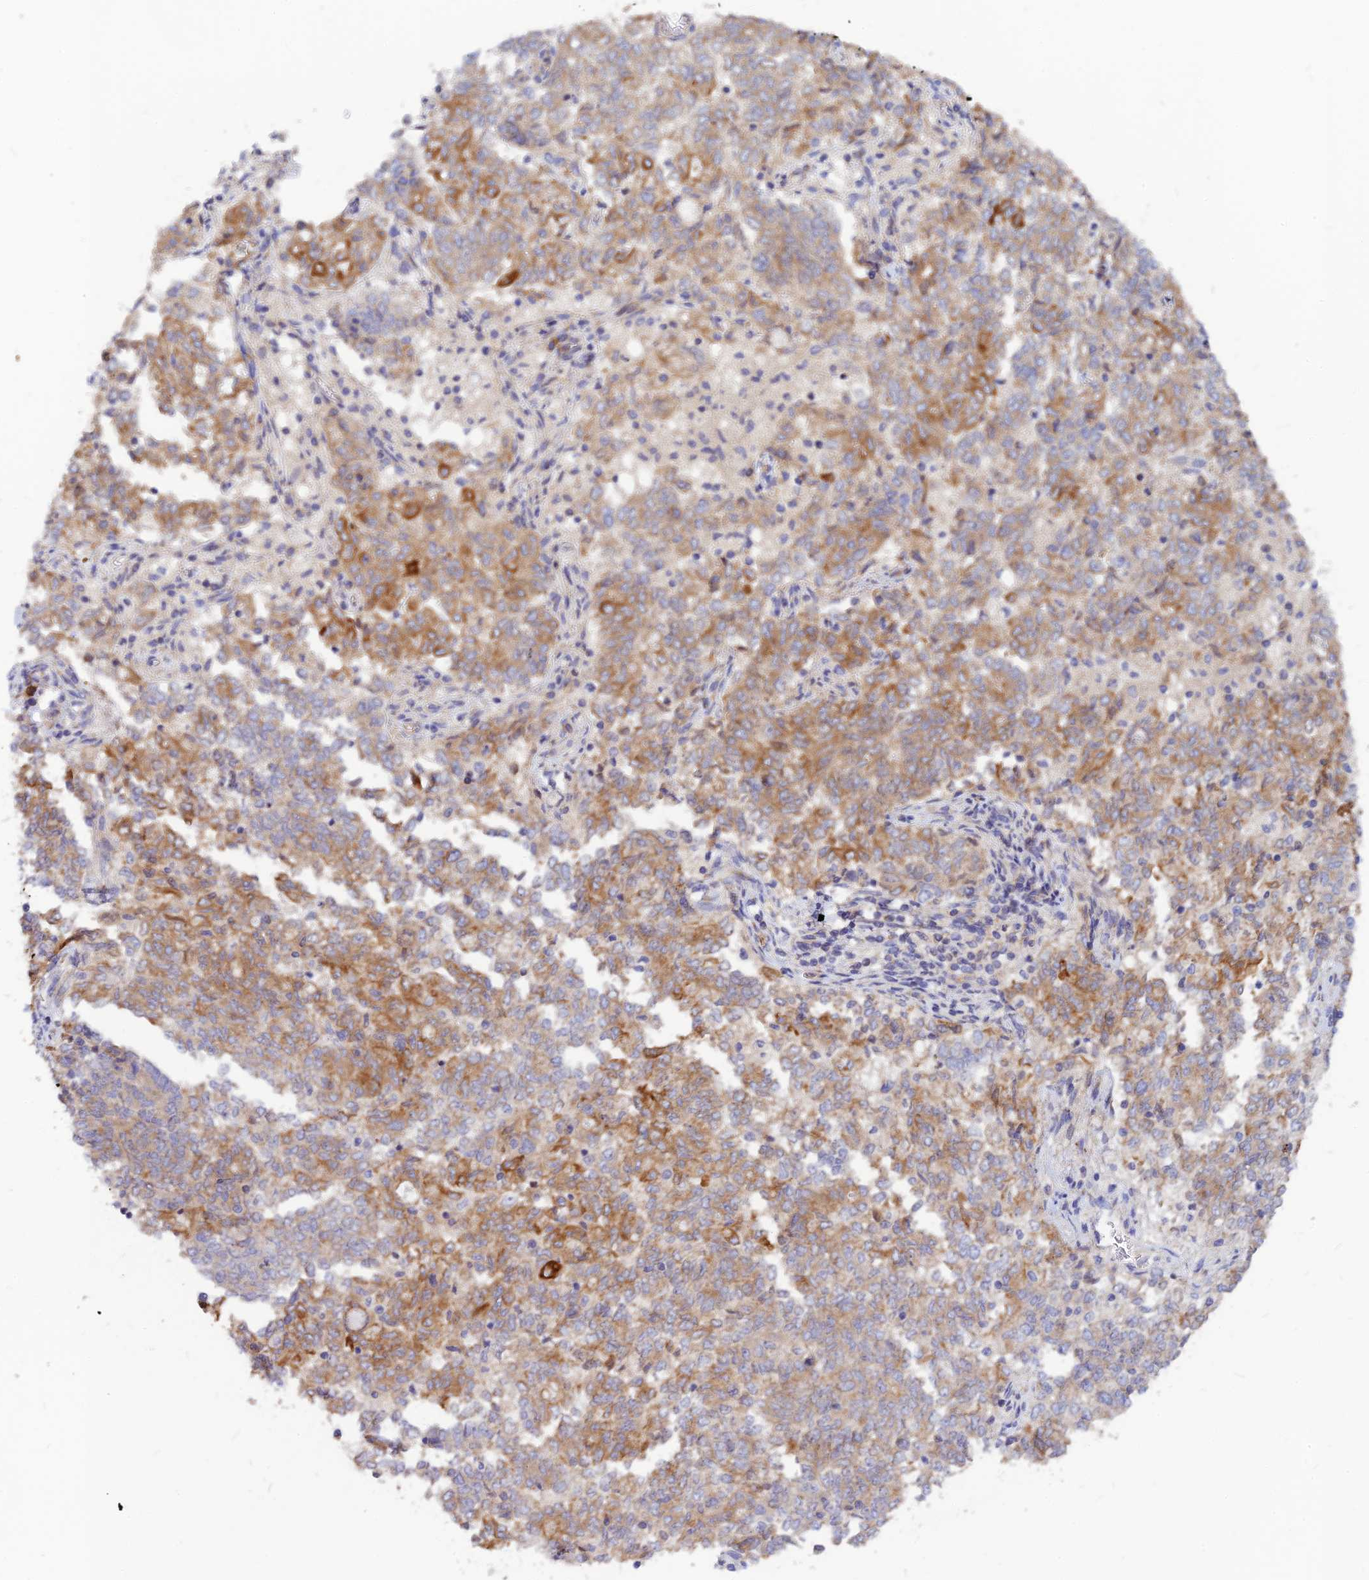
{"staining": {"intensity": "moderate", "quantity": "25%-75%", "location": "cytoplasmic/membranous"}, "tissue": "endometrial cancer", "cell_type": "Tumor cells", "image_type": "cancer", "snomed": [{"axis": "morphology", "description": "Adenocarcinoma, NOS"}, {"axis": "topography", "description": "Endometrium"}], "caption": "Endometrial cancer (adenocarcinoma) was stained to show a protein in brown. There is medium levels of moderate cytoplasmic/membranous positivity in approximately 25%-75% of tumor cells.", "gene": "DENND2D", "patient": {"sex": "female", "age": 80}}